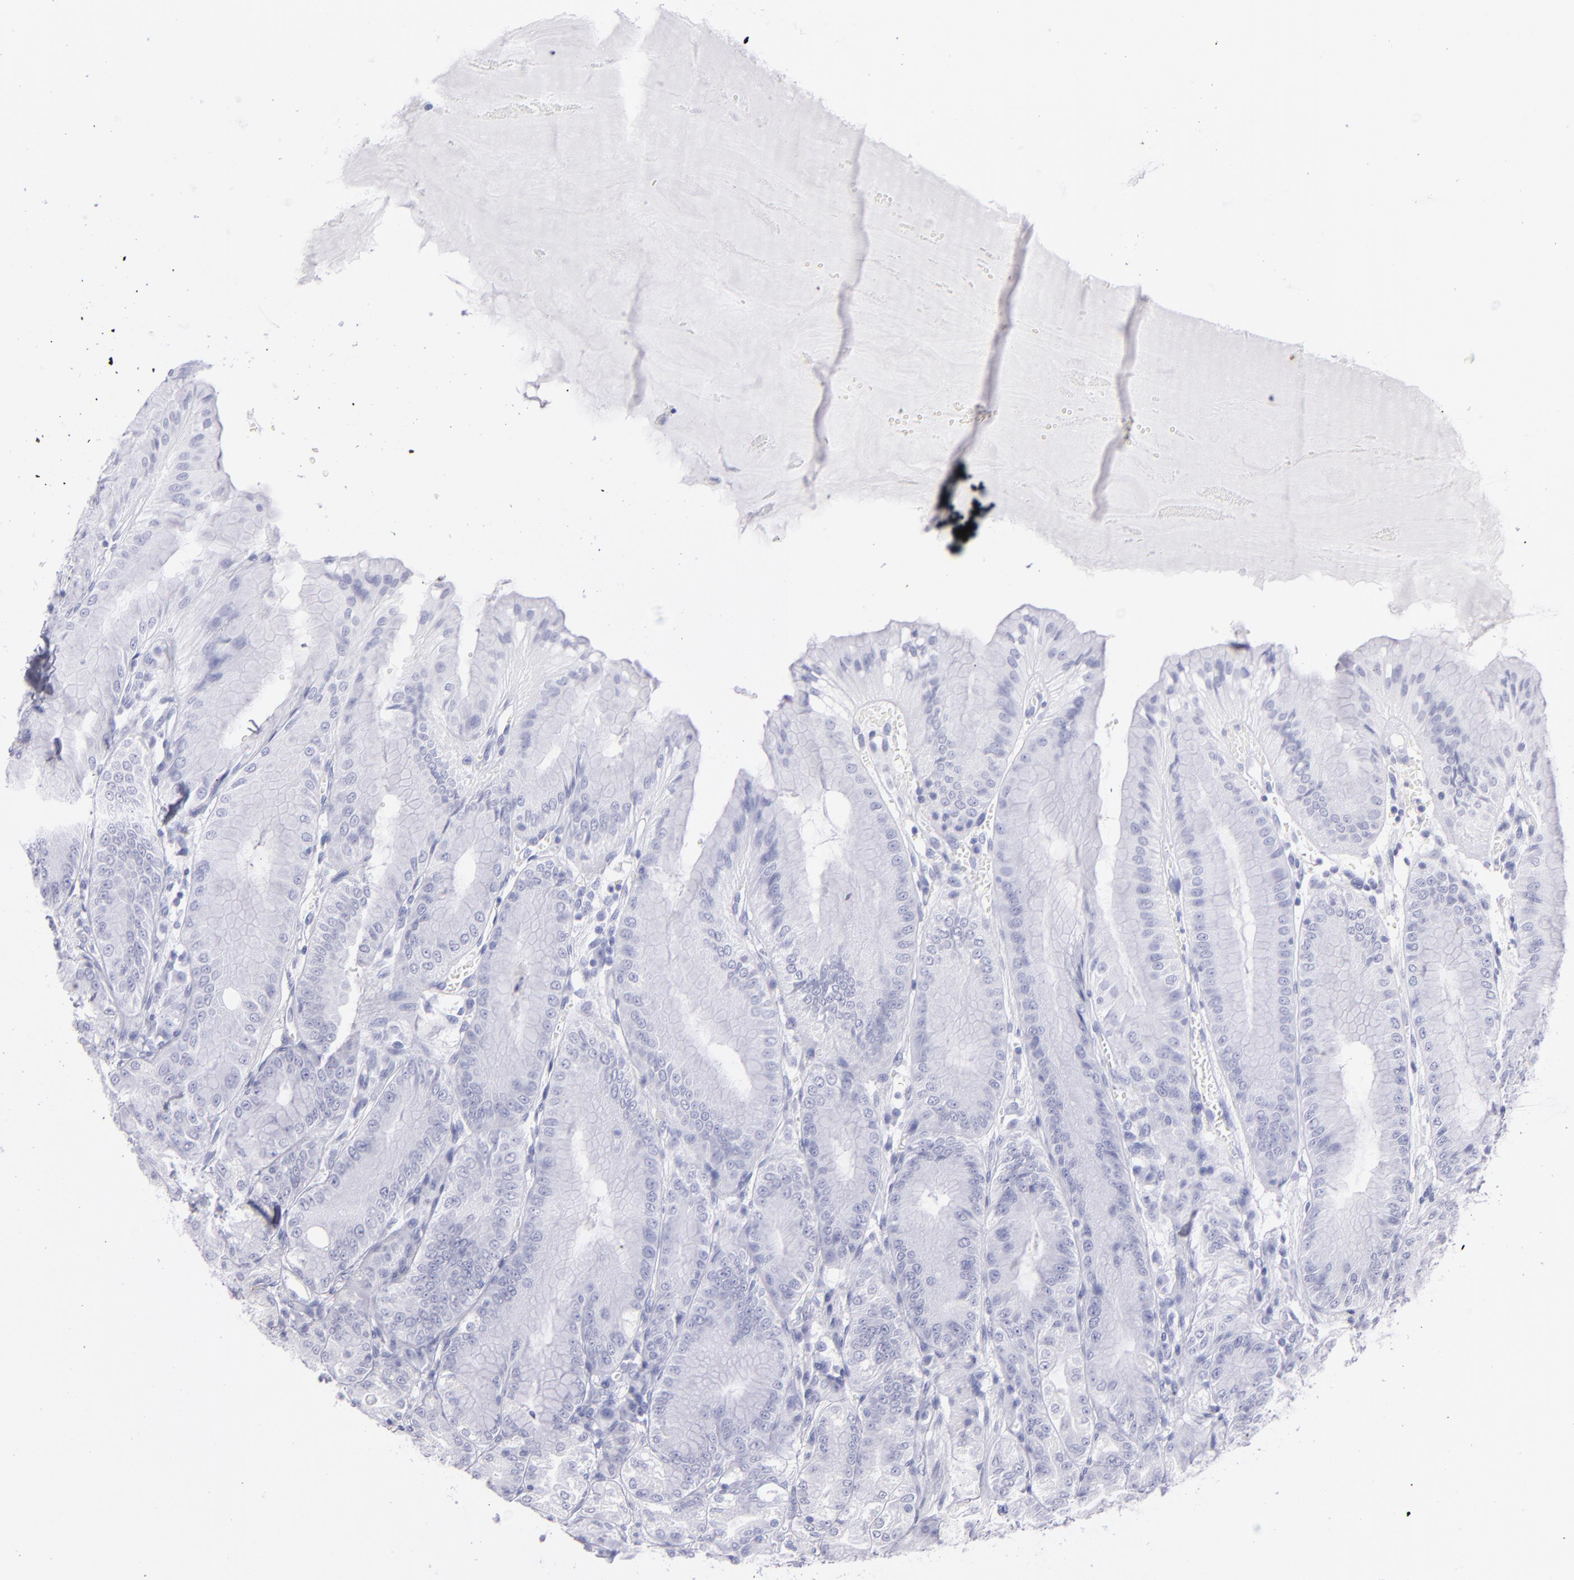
{"staining": {"intensity": "negative", "quantity": "none", "location": "none"}, "tissue": "stomach", "cell_type": "Glandular cells", "image_type": "normal", "snomed": [{"axis": "morphology", "description": "Normal tissue, NOS"}, {"axis": "topography", "description": "Stomach, lower"}], "caption": "DAB (3,3'-diaminobenzidine) immunohistochemical staining of benign human stomach shows no significant expression in glandular cells.", "gene": "PRPH", "patient": {"sex": "male", "age": 71}}